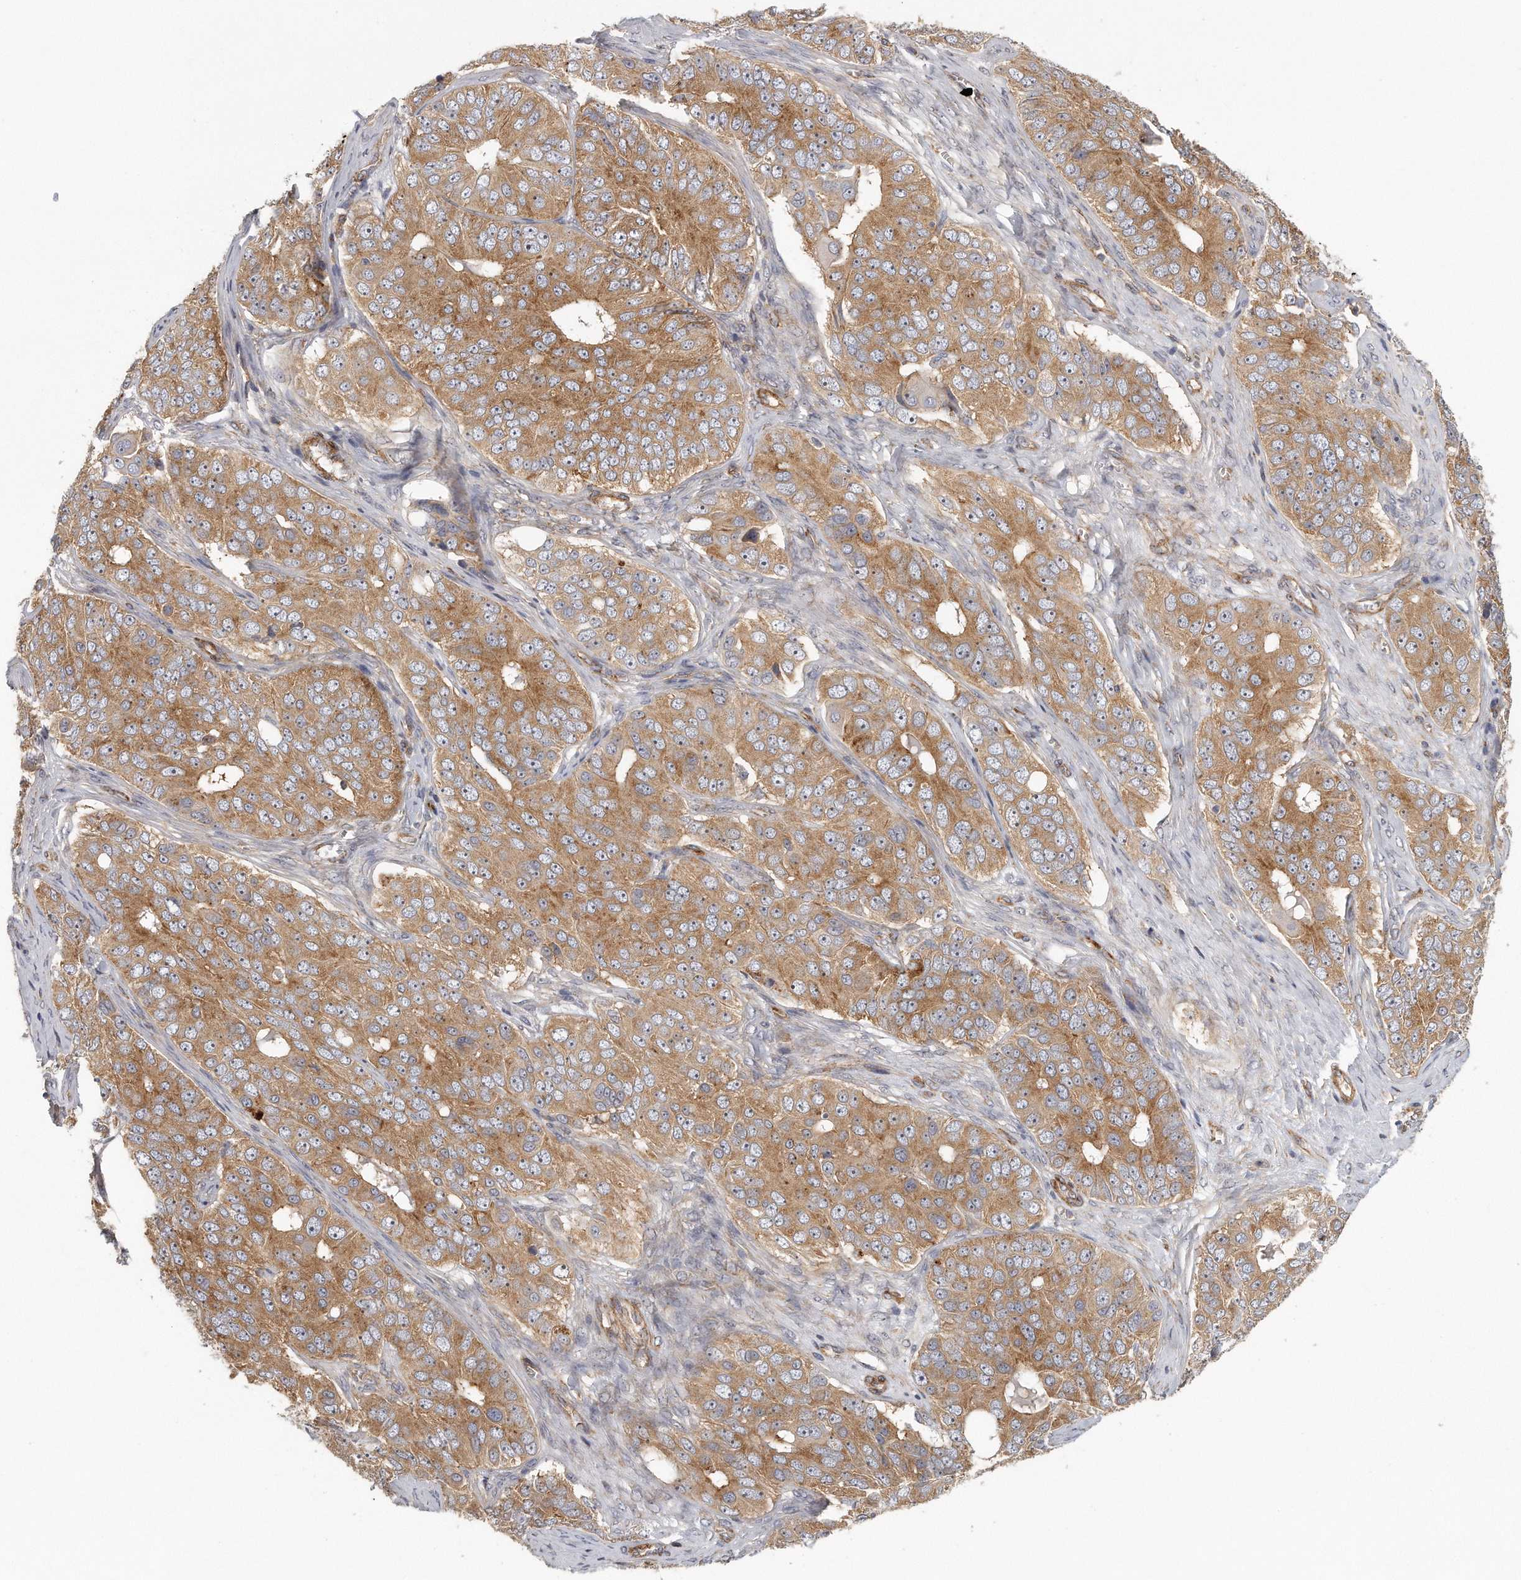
{"staining": {"intensity": "moderate", "quantity": ">75%", "location": "cytoplasmic/membranous"}, "tissue": "ovarian cancer", "cell_type": "Tumor cells", "image_type": "cancer", "snomed": [{"axis": "morphology", "description": "Carcinoma, endometroid"}, {"axis": "topography", "description": "Ovary"}], "caption": "Immunohistochemical staining of human ovarian cancer demonstrates medium levels of moderate cytoplasmic/membranous expression in about >75% of tumor cells.", "gene": "MTERF4", "patient": {"sex": "female", "age": 51}}